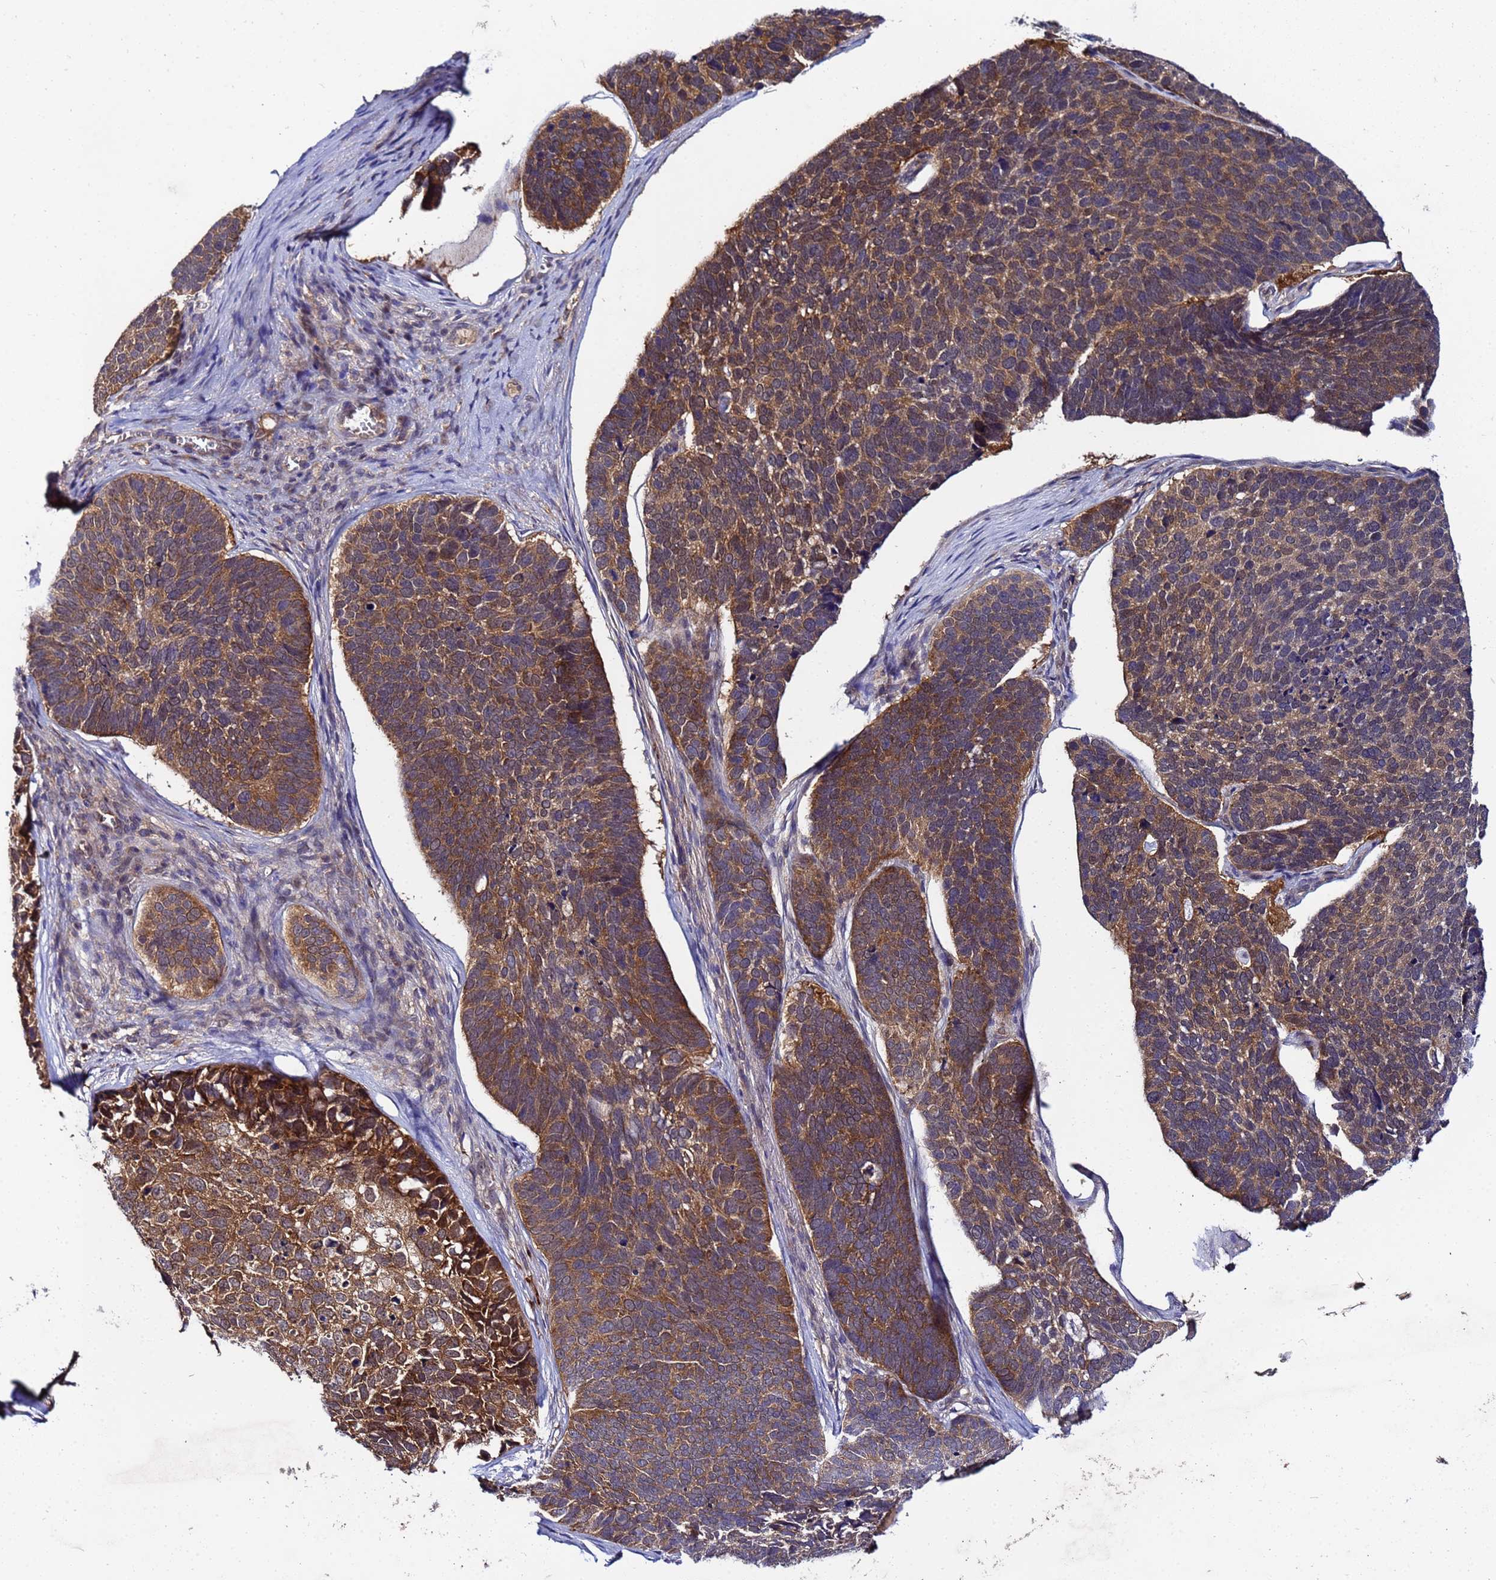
{"staining": {"intensity": "moderate", "quantity": ">75%", "location": "cytoplasmic/membranous"}, "tissue": "skin cancer", "cell_type": "Tumor cells", "image_type": "cancer", "snomed": [{"axis": "morphology", "description": "Basal cell carcinoma"}, {"axis": "topography", "description": "Skin"}], "caption": "Immunohistochemistry image of neoplastic tissue: human skin cancer (basal cell carcinoma) stained using immunohistochemistry (IHC) reveals medium levels of moderate protein expression localized specifically in the cytoplasmic/membranous of tumor cells, appearing as a cytoplasmic/membranous brown color.", "gene": "GSPT2", "patient": {"sex": "male", "age": 62}}